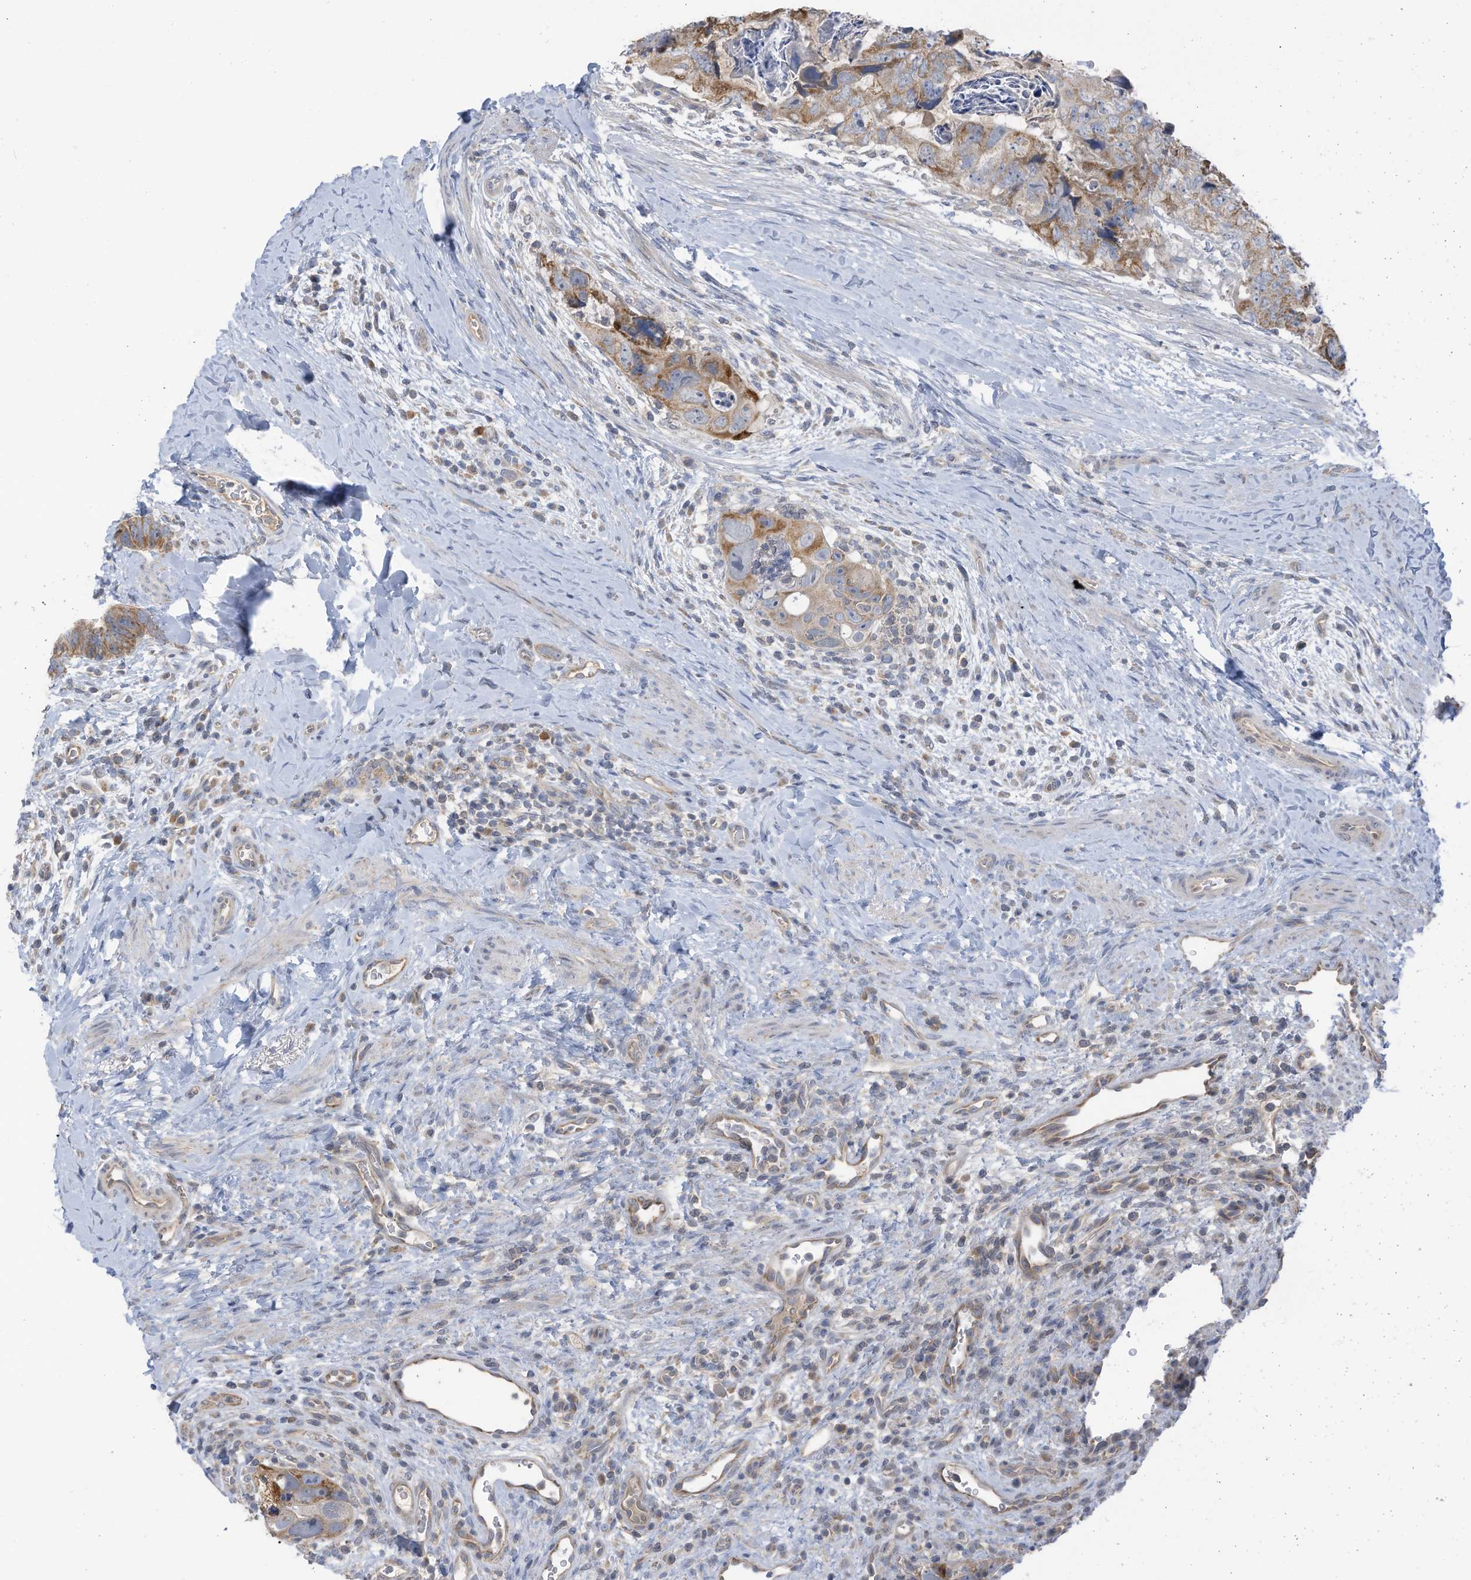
{"staining": {"intensity": "moderate", "quantity": ">75%", "location": "cytoplasmic/membranous"}, "tissue": "colorectal cancer", "cell_type": "Tumor cells", "image_type": "cancer", "snomed": [{"axis": "morphology", "description": "Adenocarcinoma, NOS"}, {"axis": "topography", "description": "Rectum"}], "caption": "High-magnification brightfield microscopy of adenocarcinoma (colorectal) stained with DAB (brown) and counterstained with hematoxylin (blue). tumor cells exhibit moderate cytoplasmic/membranous staining is seen in approximately>75% of cells. The staining was performed using DAB to visualize the protein expression in brown, while the nuclei were stained in blue with hematoxylin (Magnification: 20x).", "gene": "SCGB1D2", "patient": {"sex": "male", "age": 59}}